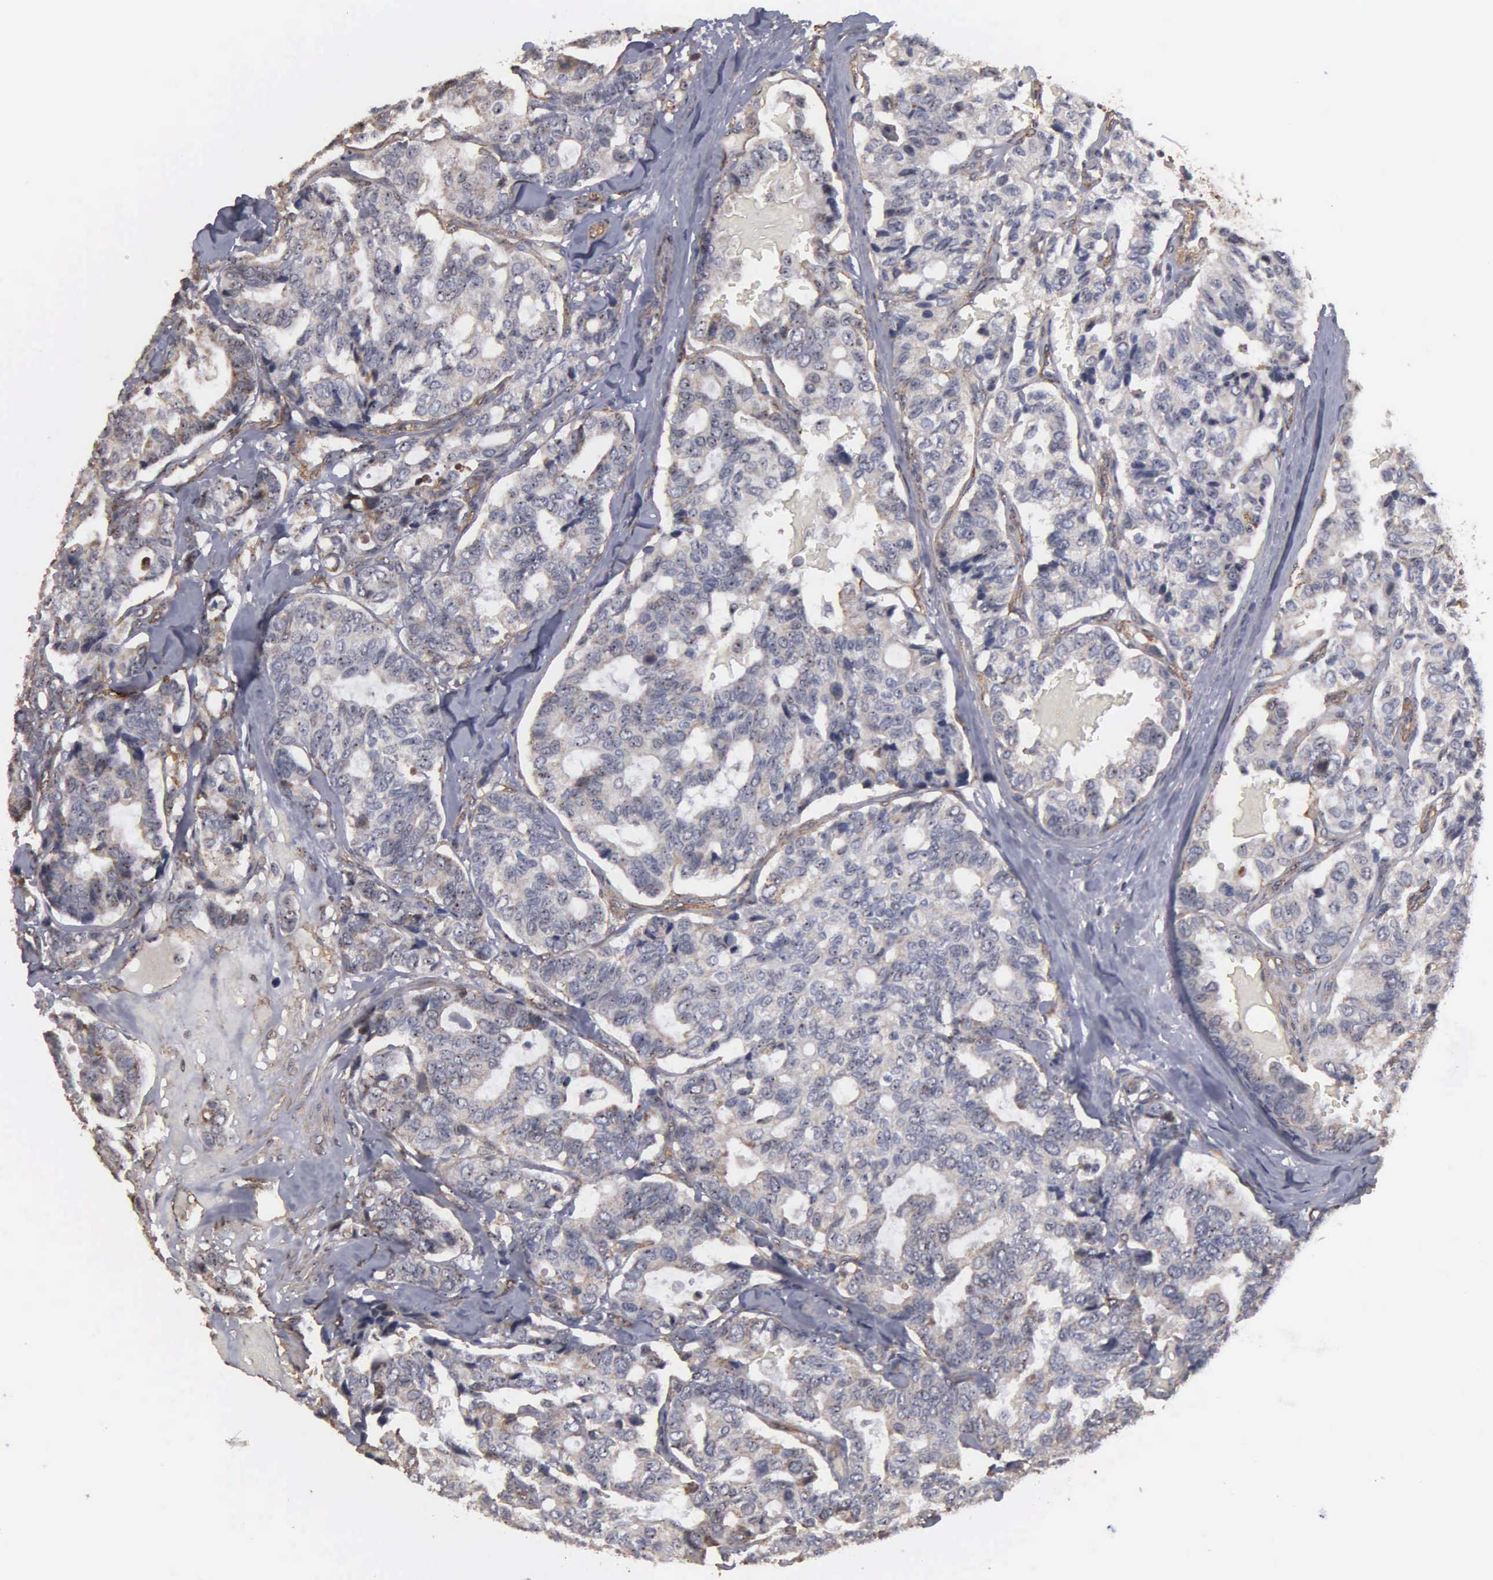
{"staining": {"intensity": "negative", "quantity": "none", "location": "none"}, "tissue": "breast cancer", "cell_type": "Tumor cells", "image_type": "cancer", "snomed": [{"axis": "morphology", "description": "Duct carcinoma"}, {"axis": "topography", "description": "Breast"}], "caption": "DAB (3,3'-diaminobenzidine) immunohistochemical staining of breast intraductal carcinoma shows no significant staining in tumor cells.", "gene": "NGDN", "patient": {"sex": "female", "age": 69}}